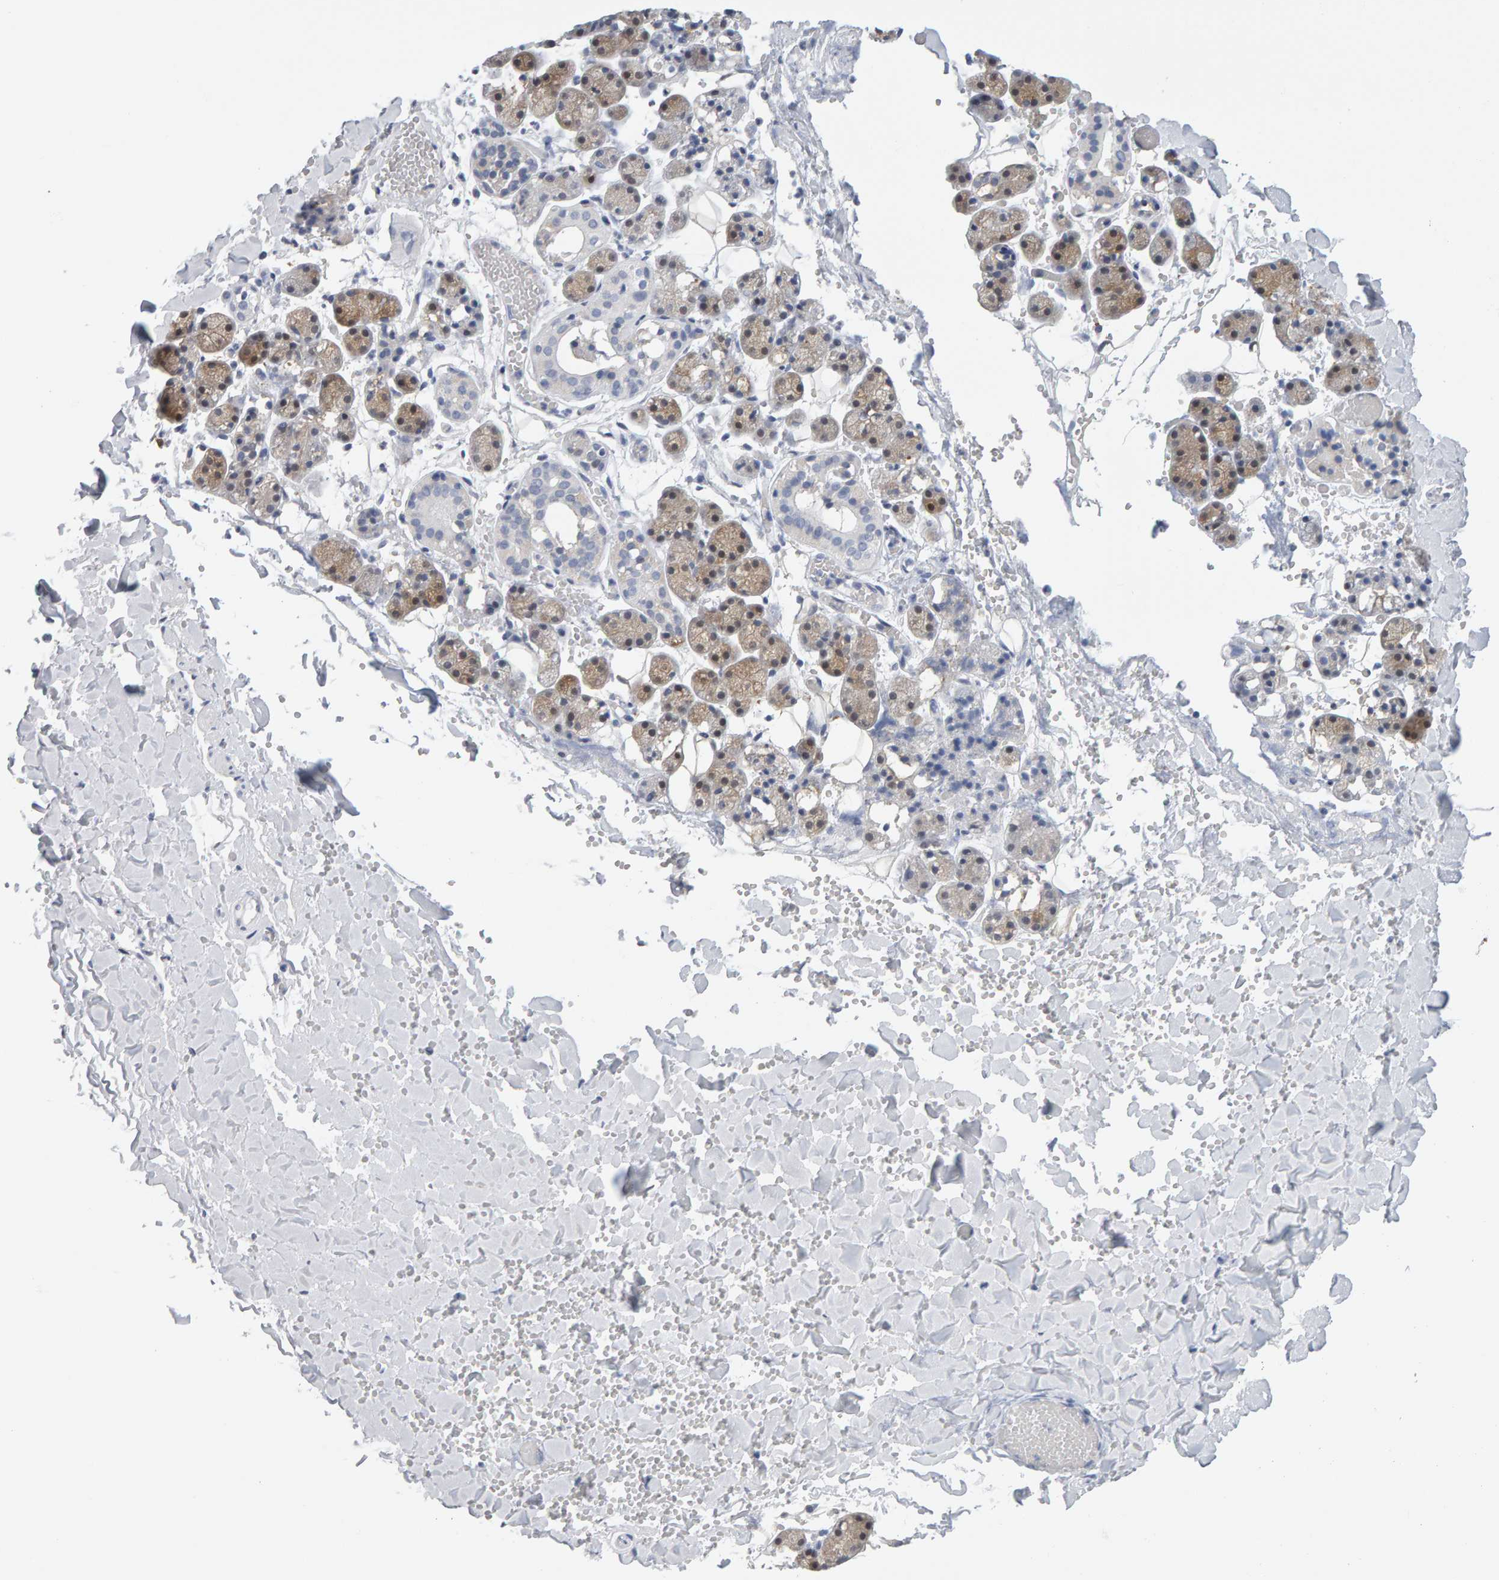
{"staining": {"intensity": "weak", "quantity": "25%-75%", "location": "cytoplasmic/membranous"}, "tissue": "salivary gland", "cell_type": "Glandular cells", "image_type": "normal", "snomed": [{"axis": "morphology", "description": "Normal tissue, NOS"}, {"axis": "topography", "description": "Salivary gland"}], "caption": "Protein positivity by immunohistochemistry shows weak cytoplasmic/membranous expression in approximately 25%-75% of glandular cells in normal salivary gland. (Stains: DAB (3,3'-diaminobenzidine) in brown, nuclei in blue, Microscopy: brightfield microscopy at high magnification).", "gene": "CTH", "patient": {"sex": "female", "age": 33}}